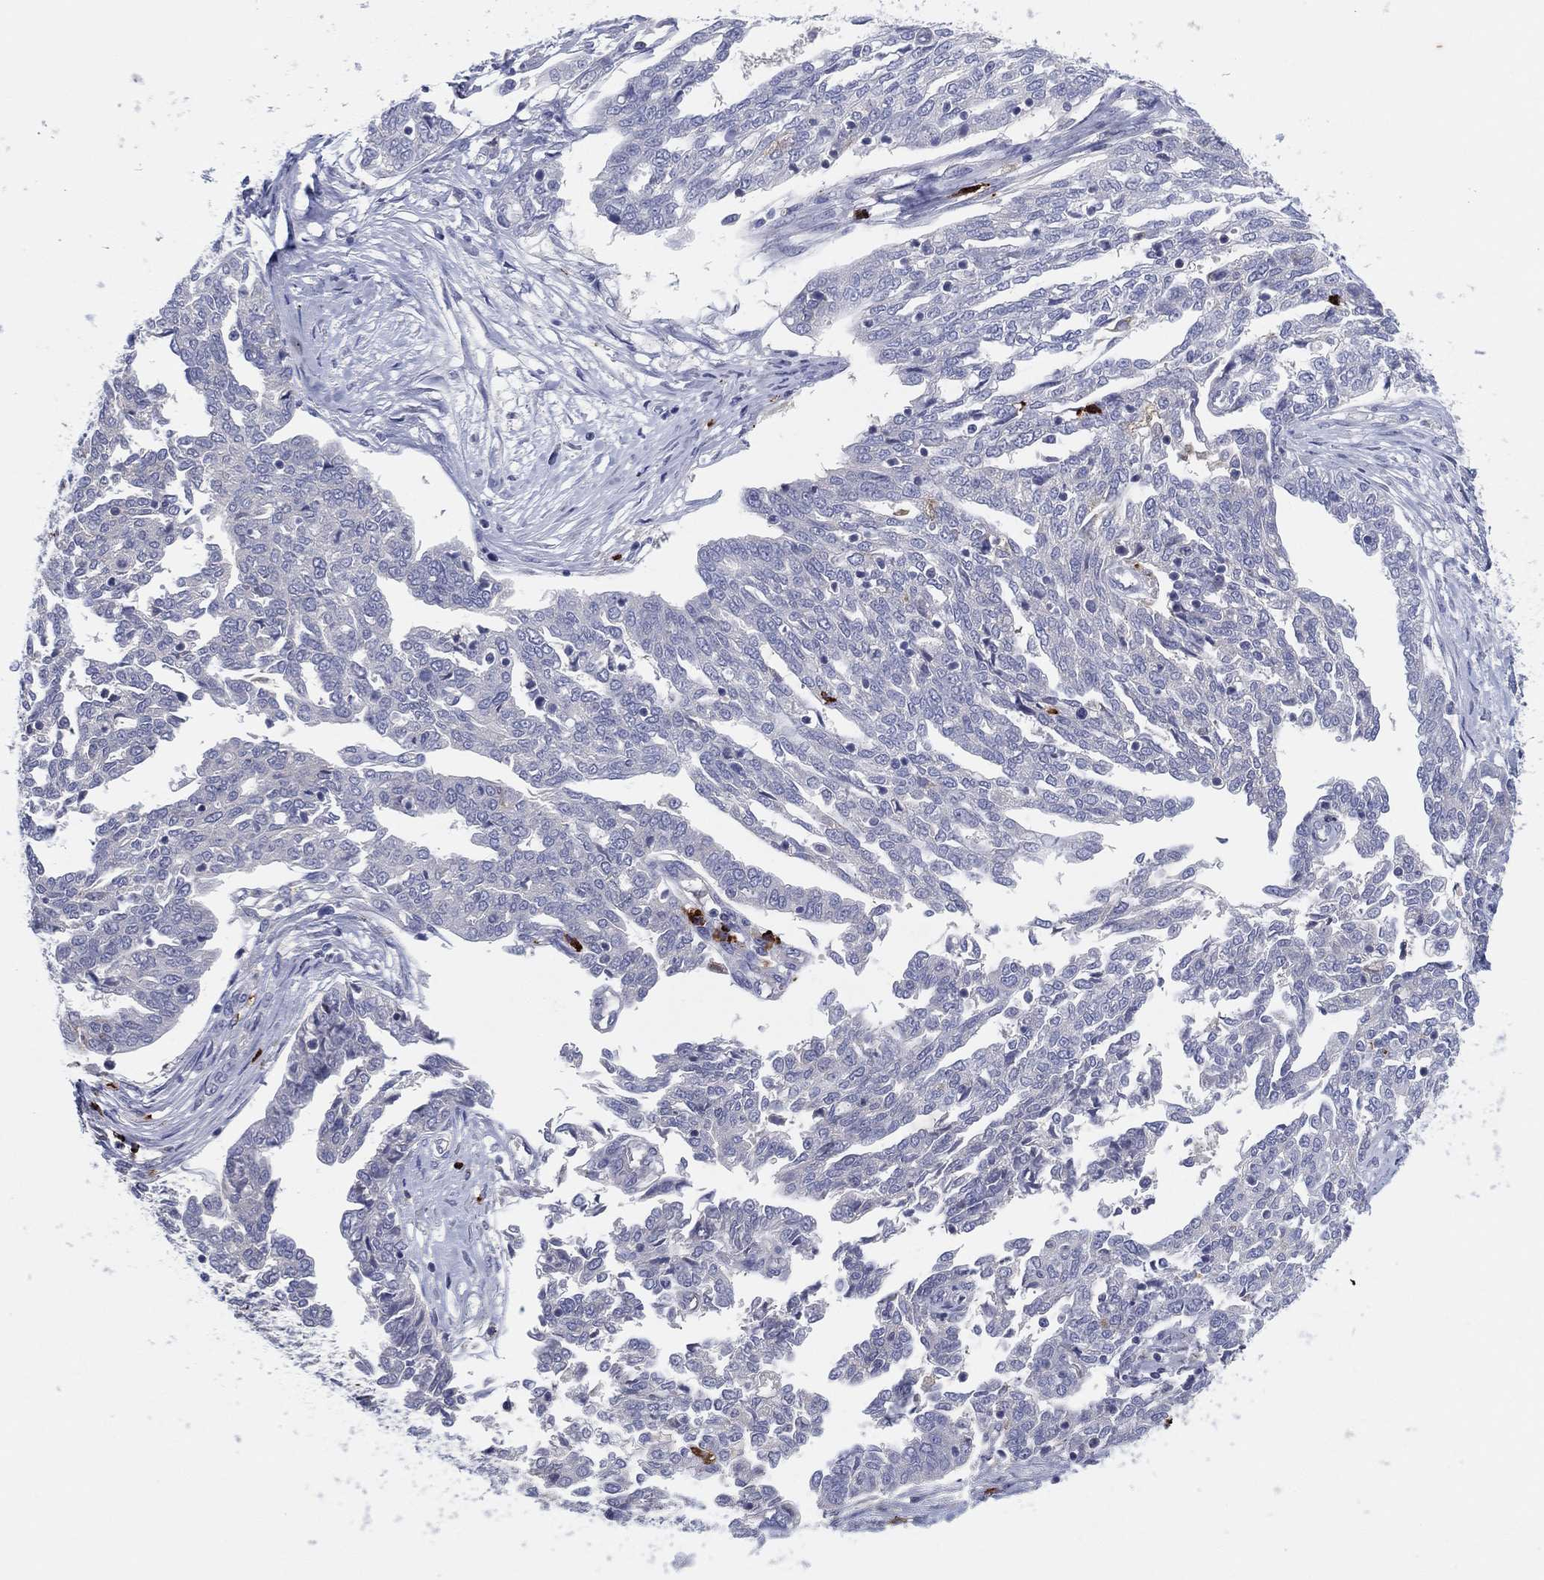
{"staining": {"intensity": "negative", "quantity": "none", "location": "none"}, "tissue": "ovarian cancer", "cell_type": "Tumor cells", "image_type": "cancer", "snomed": [{"axis": "morphology", "description": "Cystadenocarcinoma, serous, NOS"}, {"axis": "topography", "description": "Ovary"}], "caption": "Immunohistochemistry (IHC) of human ovarian cancer shows no positivity in tumor cells. (DAB immunohistochemistry visualized using brightfield microscopy, high magnification).", "gene": "PLAC8", "patient": {"sex": "female", "age": 67}}